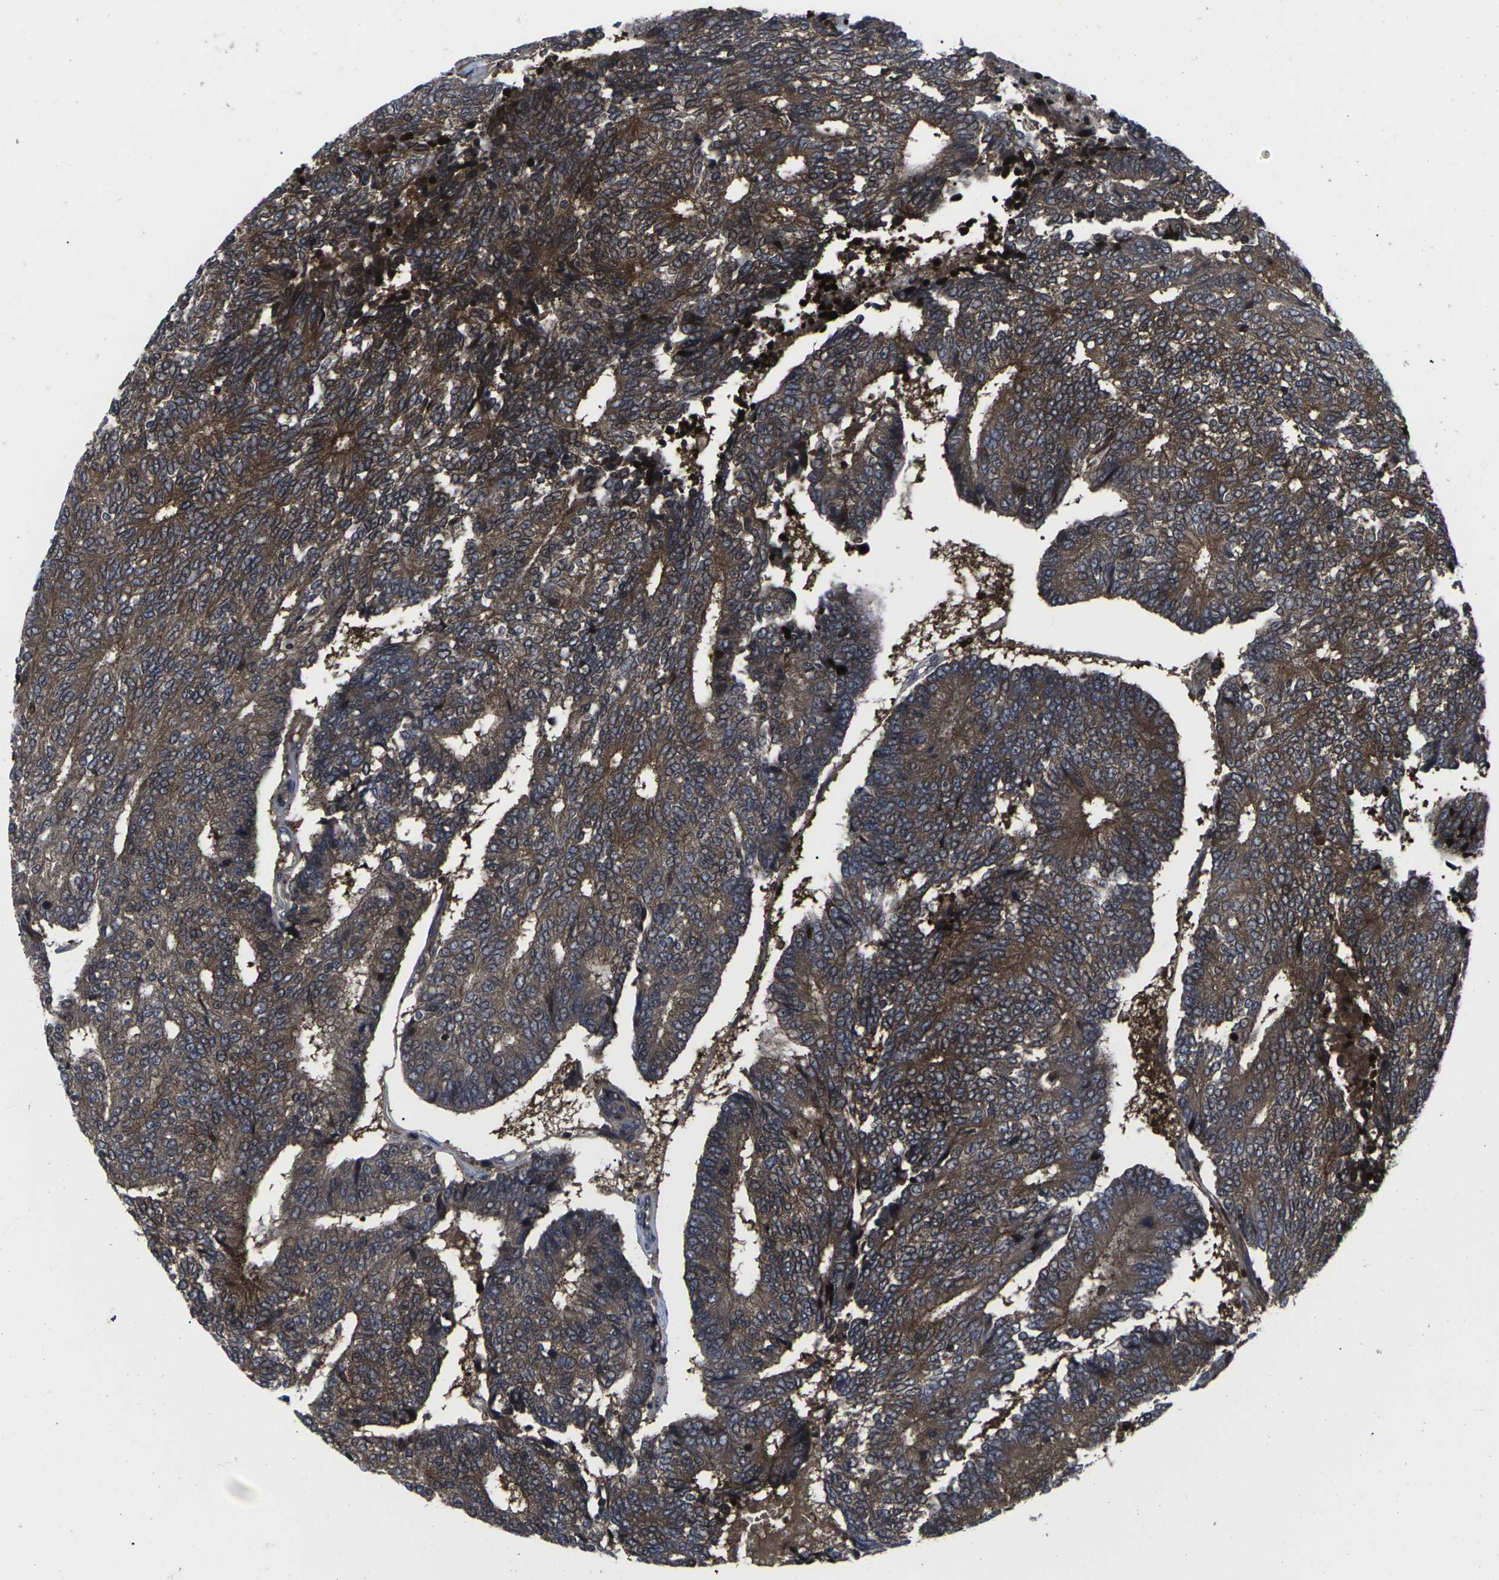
{"staining": {"intensity": "strong", "quantity": ">75%", "location": "cytoplasmic/membranous"}, "tissue": "prostate cancer", "cell_type": "Tumor cells", "image_type": "cancer", "snomed": [{"axis": "morphology", "description": "Normal tissue, NOS"}, {"axis": "morphology", "description": "Adenocarcinoma, High grade"}, {"axis": "topography", "description": "Prostate"}, {"axis": "topography", "description": "Seminal veicle"}], "caption": "A high-resolution photomicrograph shows IHC staining of prostate cancer, which reveals strong cytoplasmic/membranous expression in approximately >75% of tumor cells. Nuclei are stained in blue.", "gene": "HPRT1", "patient": {"sex": "male", "age": 55}}